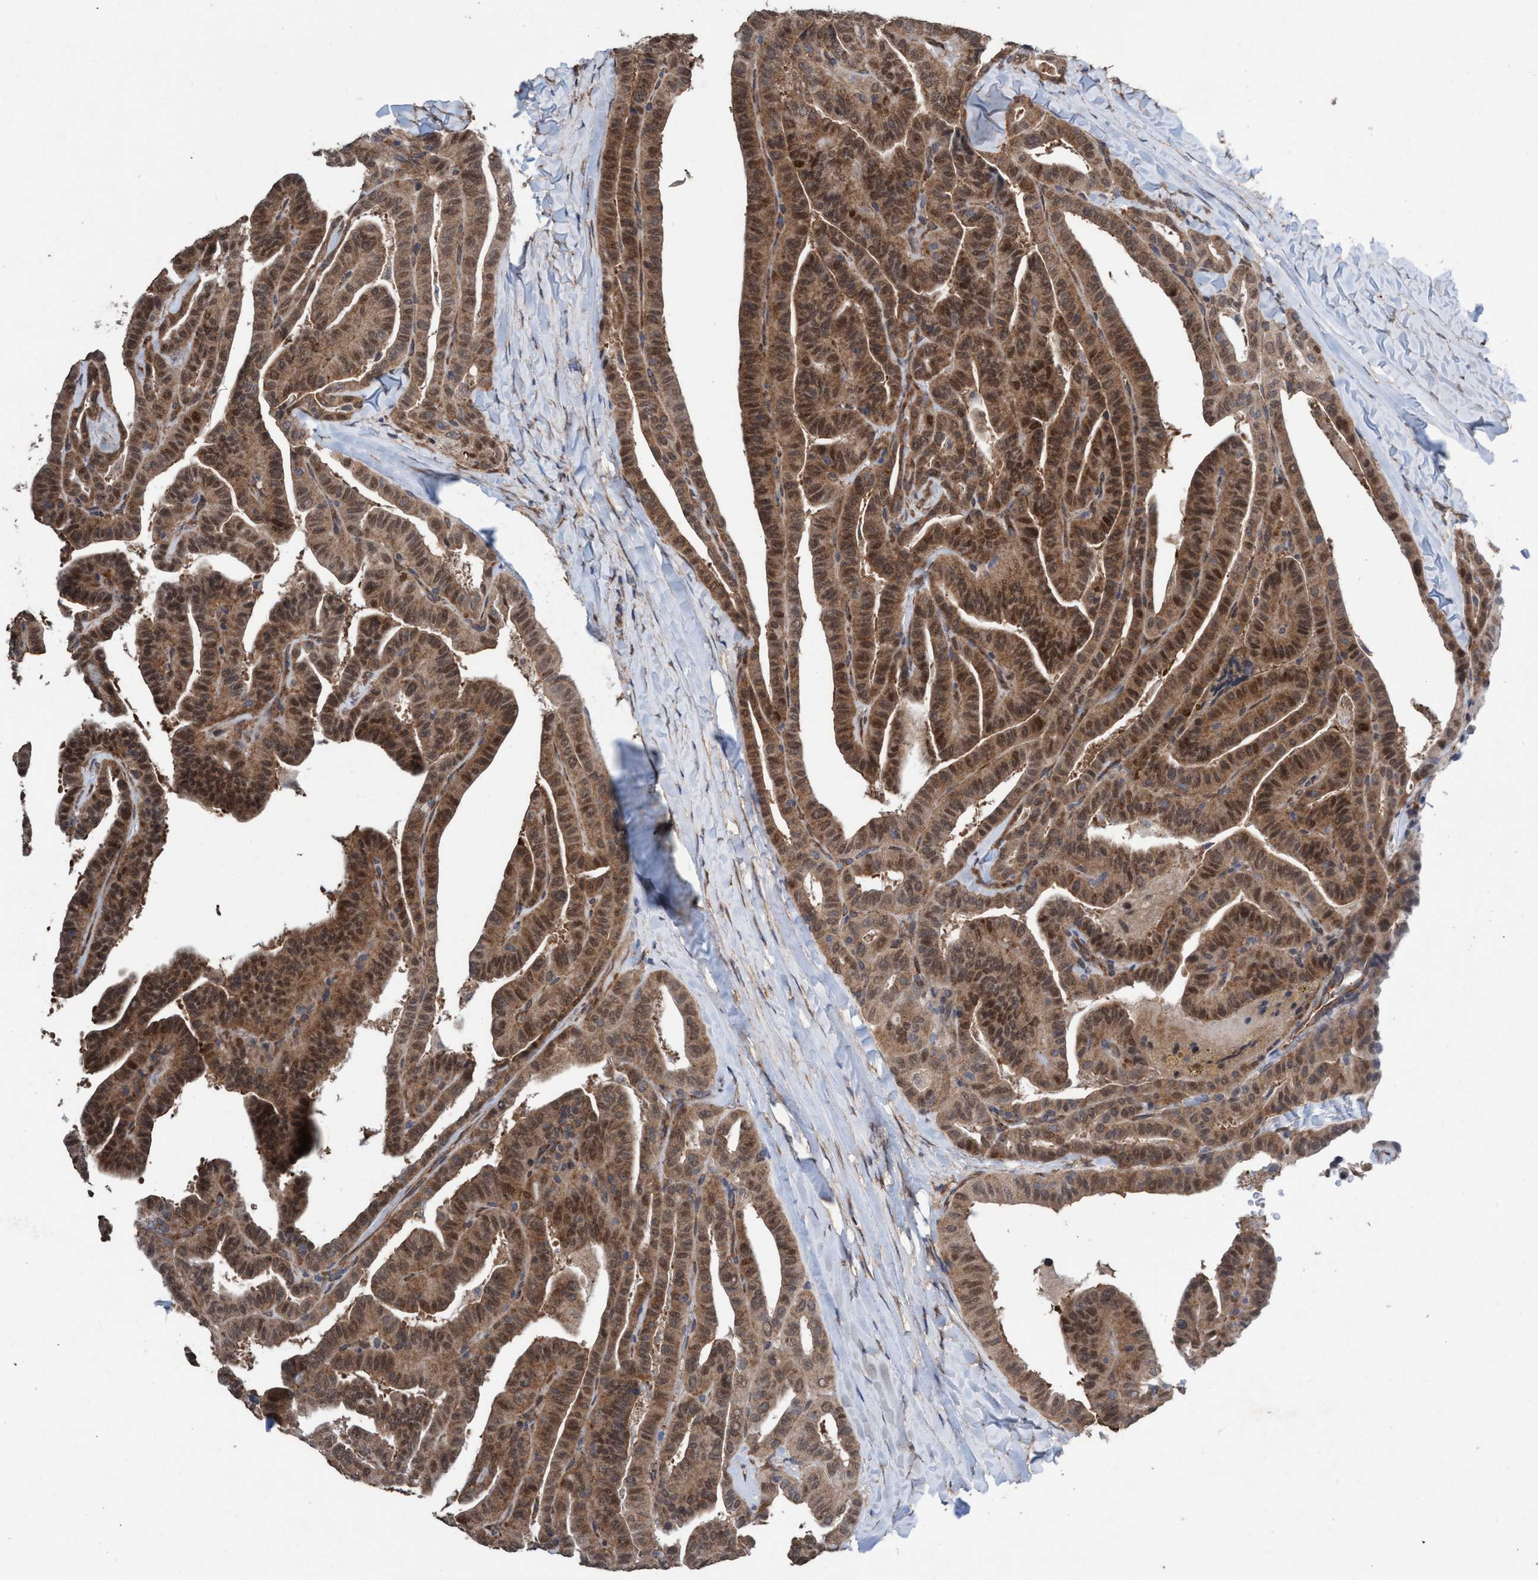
{"staining": {"intensity": "moderate", "quantity": ">75%", "location": "cytoplasmic/membranous,nuclear"}, "tissue": "thyroid cancer", "cell_type": "Tumor cells", "image_type": "cancer", "snomed": [{"axis": "morphology", "description": "Papillary adenocarcinoma, NOS"}, {"axis": "topography", "description": "Thyroid gland"}], "caption": "Immunohistochemistry (IHC) (DAB (3,3'-diaminobenzidine)) staining of human thyroid cancer (papillary adenocarcinoma) exhibits moderate cytoplasmic/membranous and nuclear protein expression in approximately >75% of tumor cells. The staining was performed using DAB to visualize the protein expression in brown, while the nuclei were stained in blue with hematoxylin (Magnification: 20x).", "gene": "METAP2", "patient": {"sex": "male", "age": 77}}